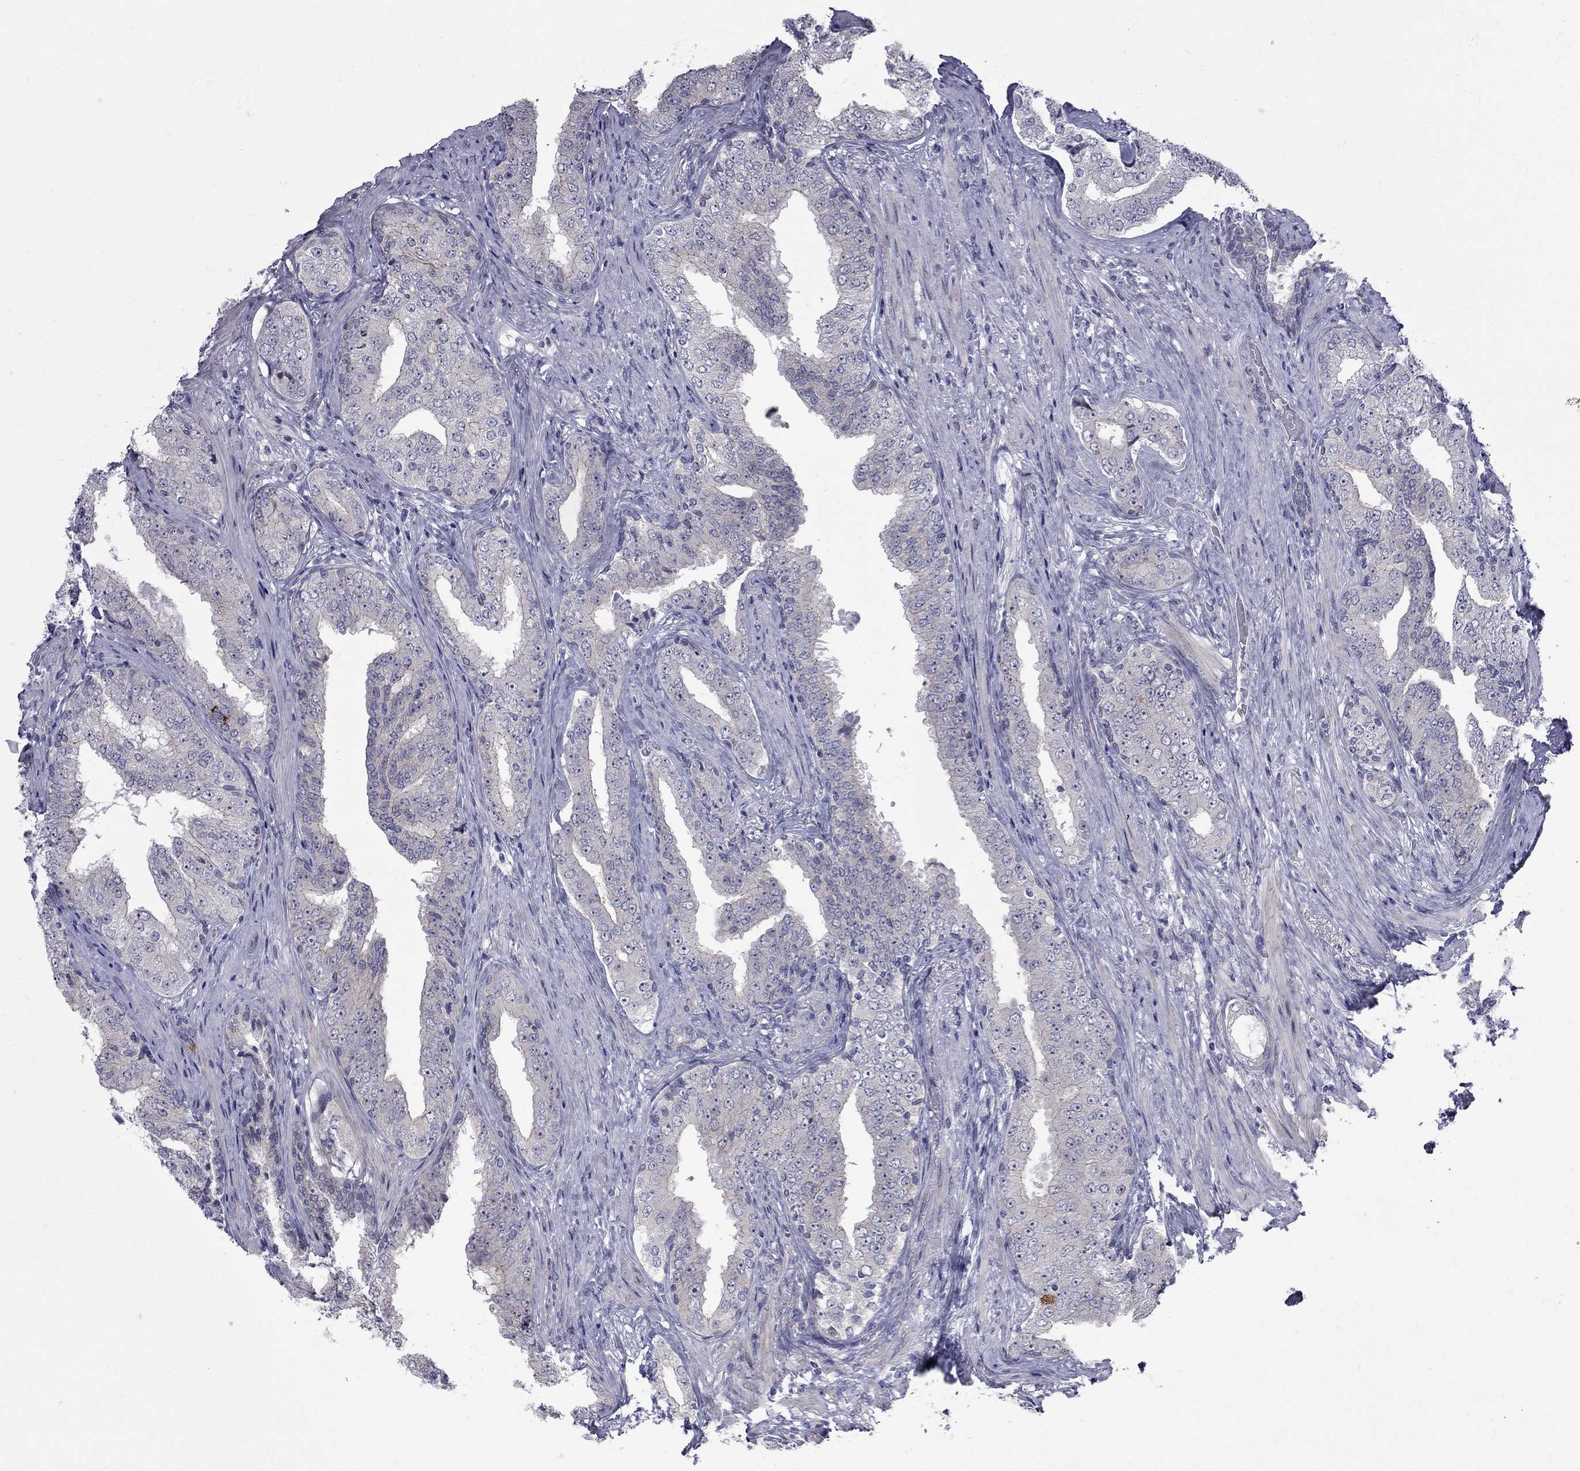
{"staining": {"intensity": "negative", "quantity": "none", "location": "none"}, "tissue": "prostate cancer", "cell_type": "Tumor cells", "image_type": "cancer", "snomed": [{"axis": "morphology", "description": "Adenocarcinoma, Low grade"}, {"axis": "topography", "description": "Prostate and seminal vesicle, NOS"}], "caption": "Tumor cells show no significant positivity in prostate low-grade adenocarcinoma.", "gene": "NRARP", "patient": {"sex": "male", "age": 61}}